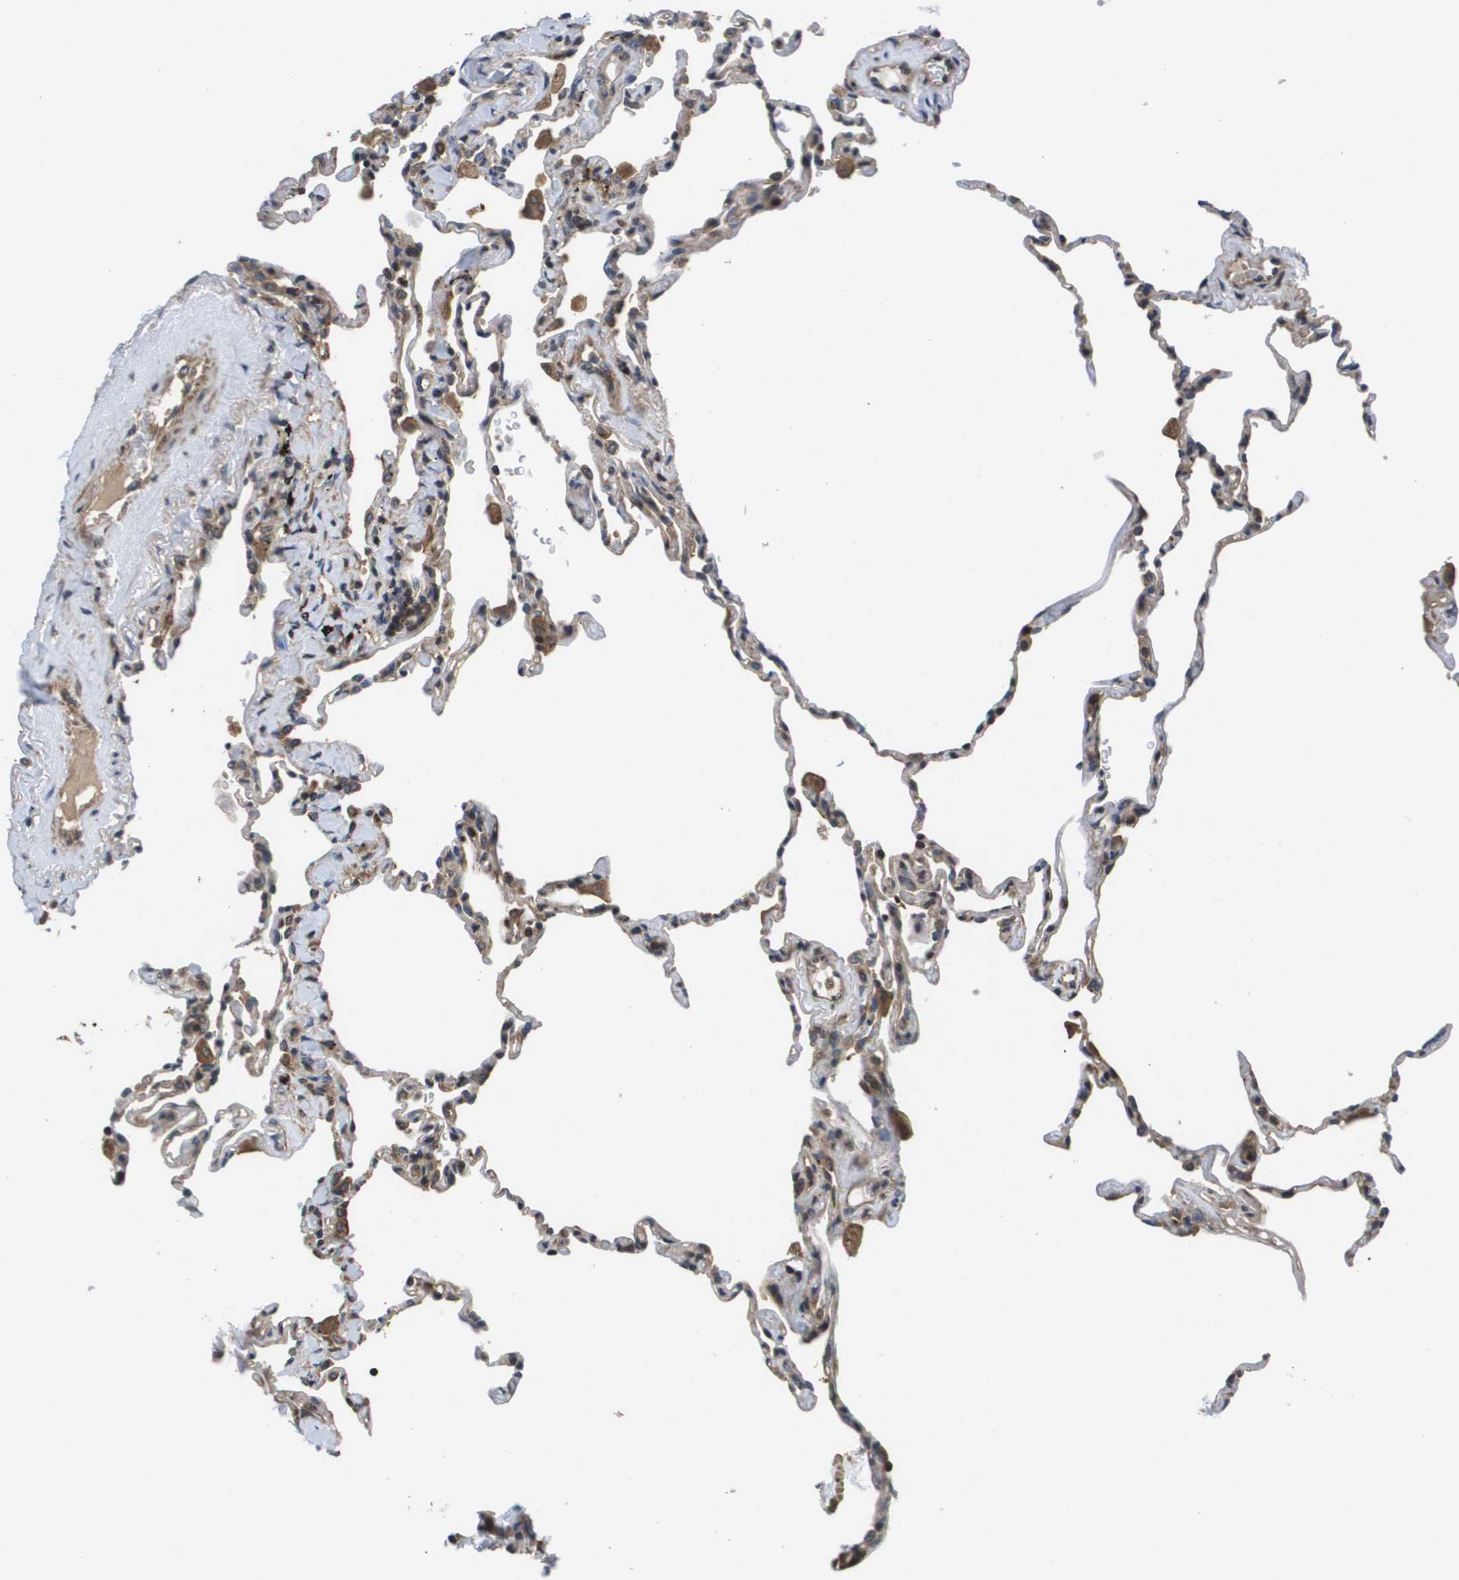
{"staining": {"intensity": "moderate", "quantity": "<25%", "location": "cytoplasmic/membranous"}, "tissue": "lung", "cell_type": "Alveolar cells", "image_type": "normal", "snomed": [{"axis": "morphology", "description": "Normal tissue, NOS"}, {"axis": "topography", "description": "Lung"}], "caption": "Alveolar cells show moderate cytoplasmic/membranous positivity in approximately <25% of cells in unremarkable lung. The staining was performed using DAB (3,3'-diaminobenzidine), with brown indicating positive protein expression. Nuclei are stained blue with hematoxylin.", "gene": "RBM38", "patient": {"sex": "male", "age": 59}}